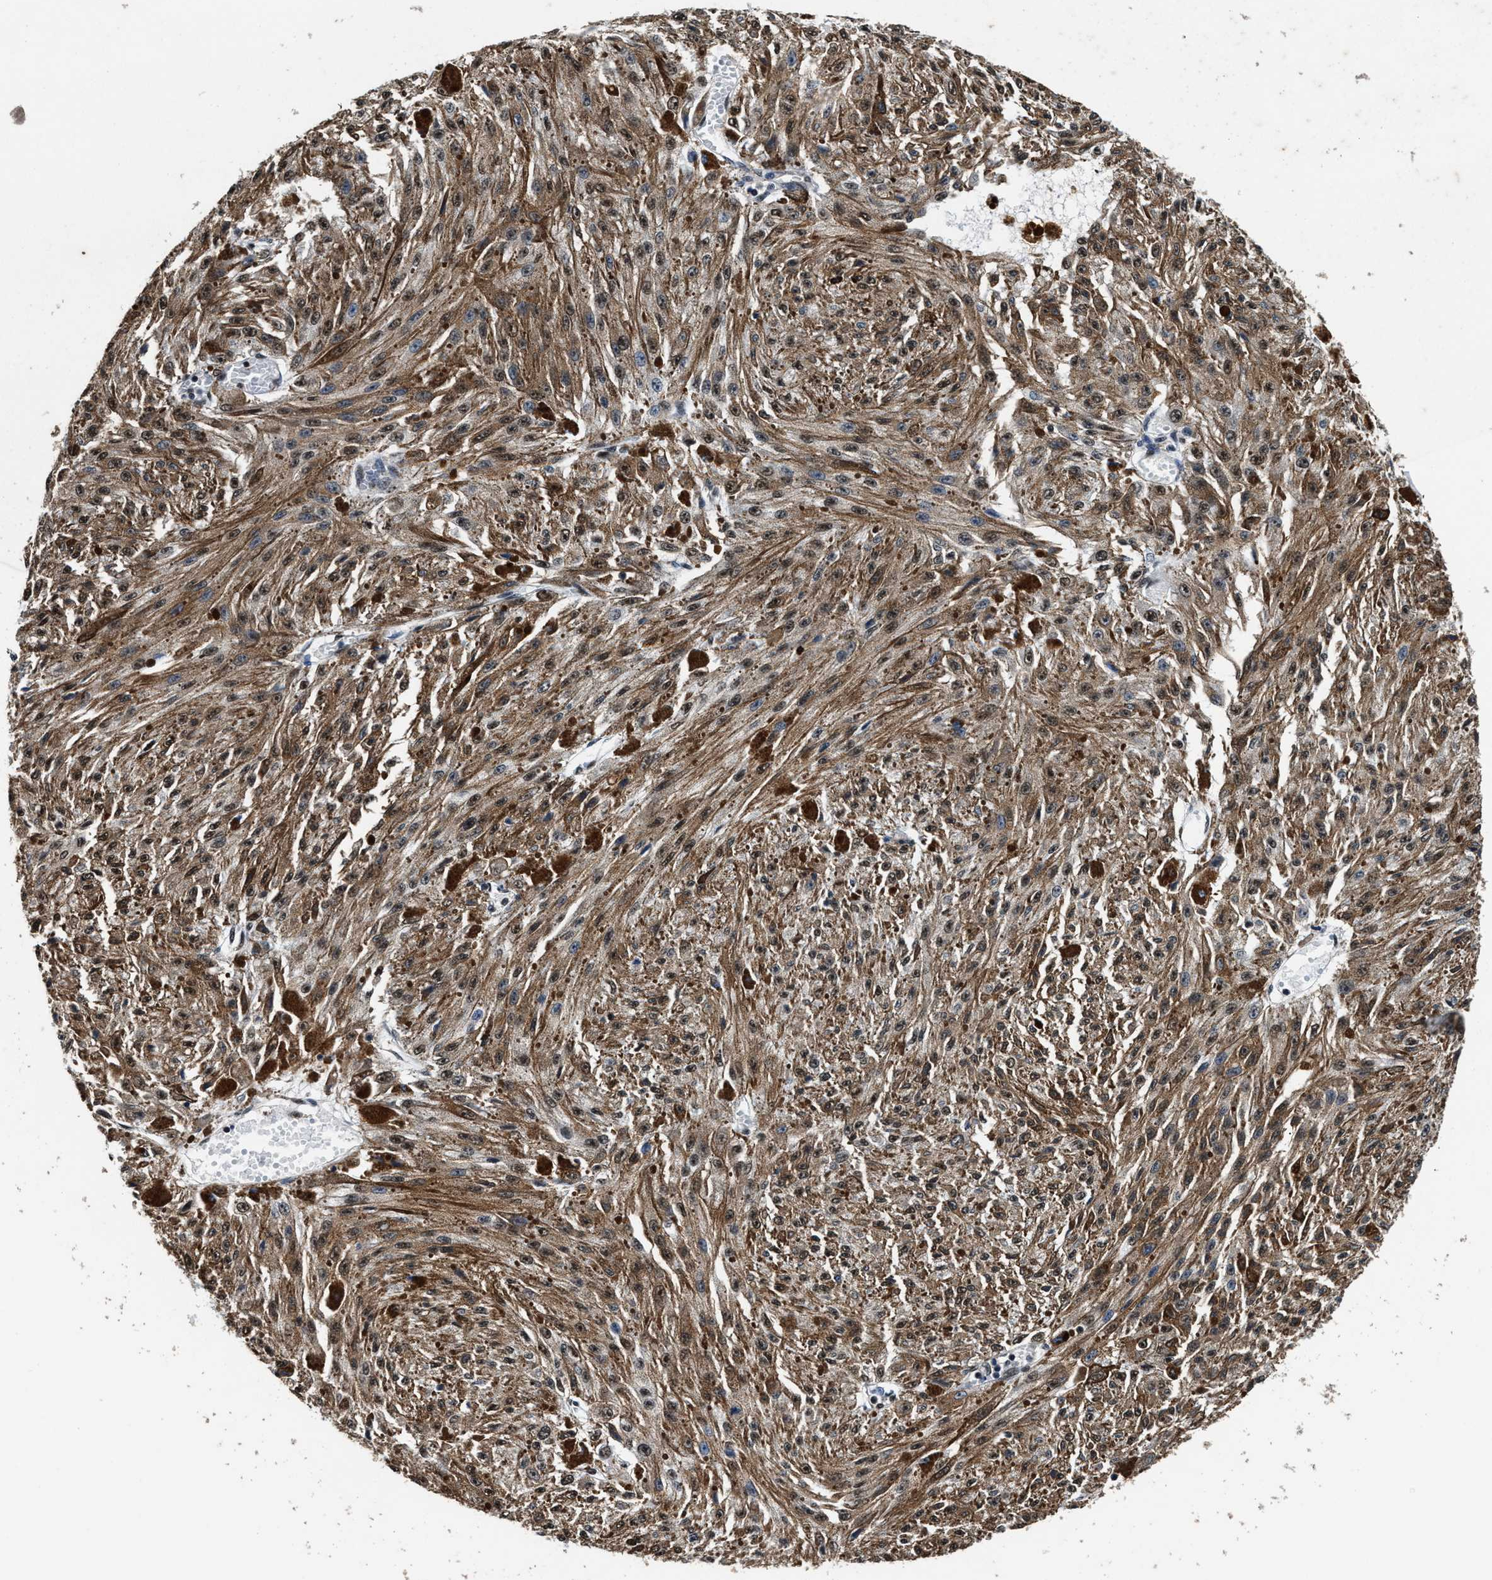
{"staining": {"intensity": "moderate", "quantity": ">75%", "location": "cytoplasmic/membranous,nuclear"}, "tissue": "melanoma", "cell_type": "Tumor cells", "image_type": "cancer", "snomed": [{"axis": "morphology", "description": "Malignant melanoma, NOS"}, {"axis": "topography", "description": "Other"}], "caption": "Protein staining of malignant melanoma tissue displays moderate cytoplasmic/membranous and nuclear staining in about >75% of tumor cells.", "gene": "USP16", "patient": {"sex": "male", "age": 79}}